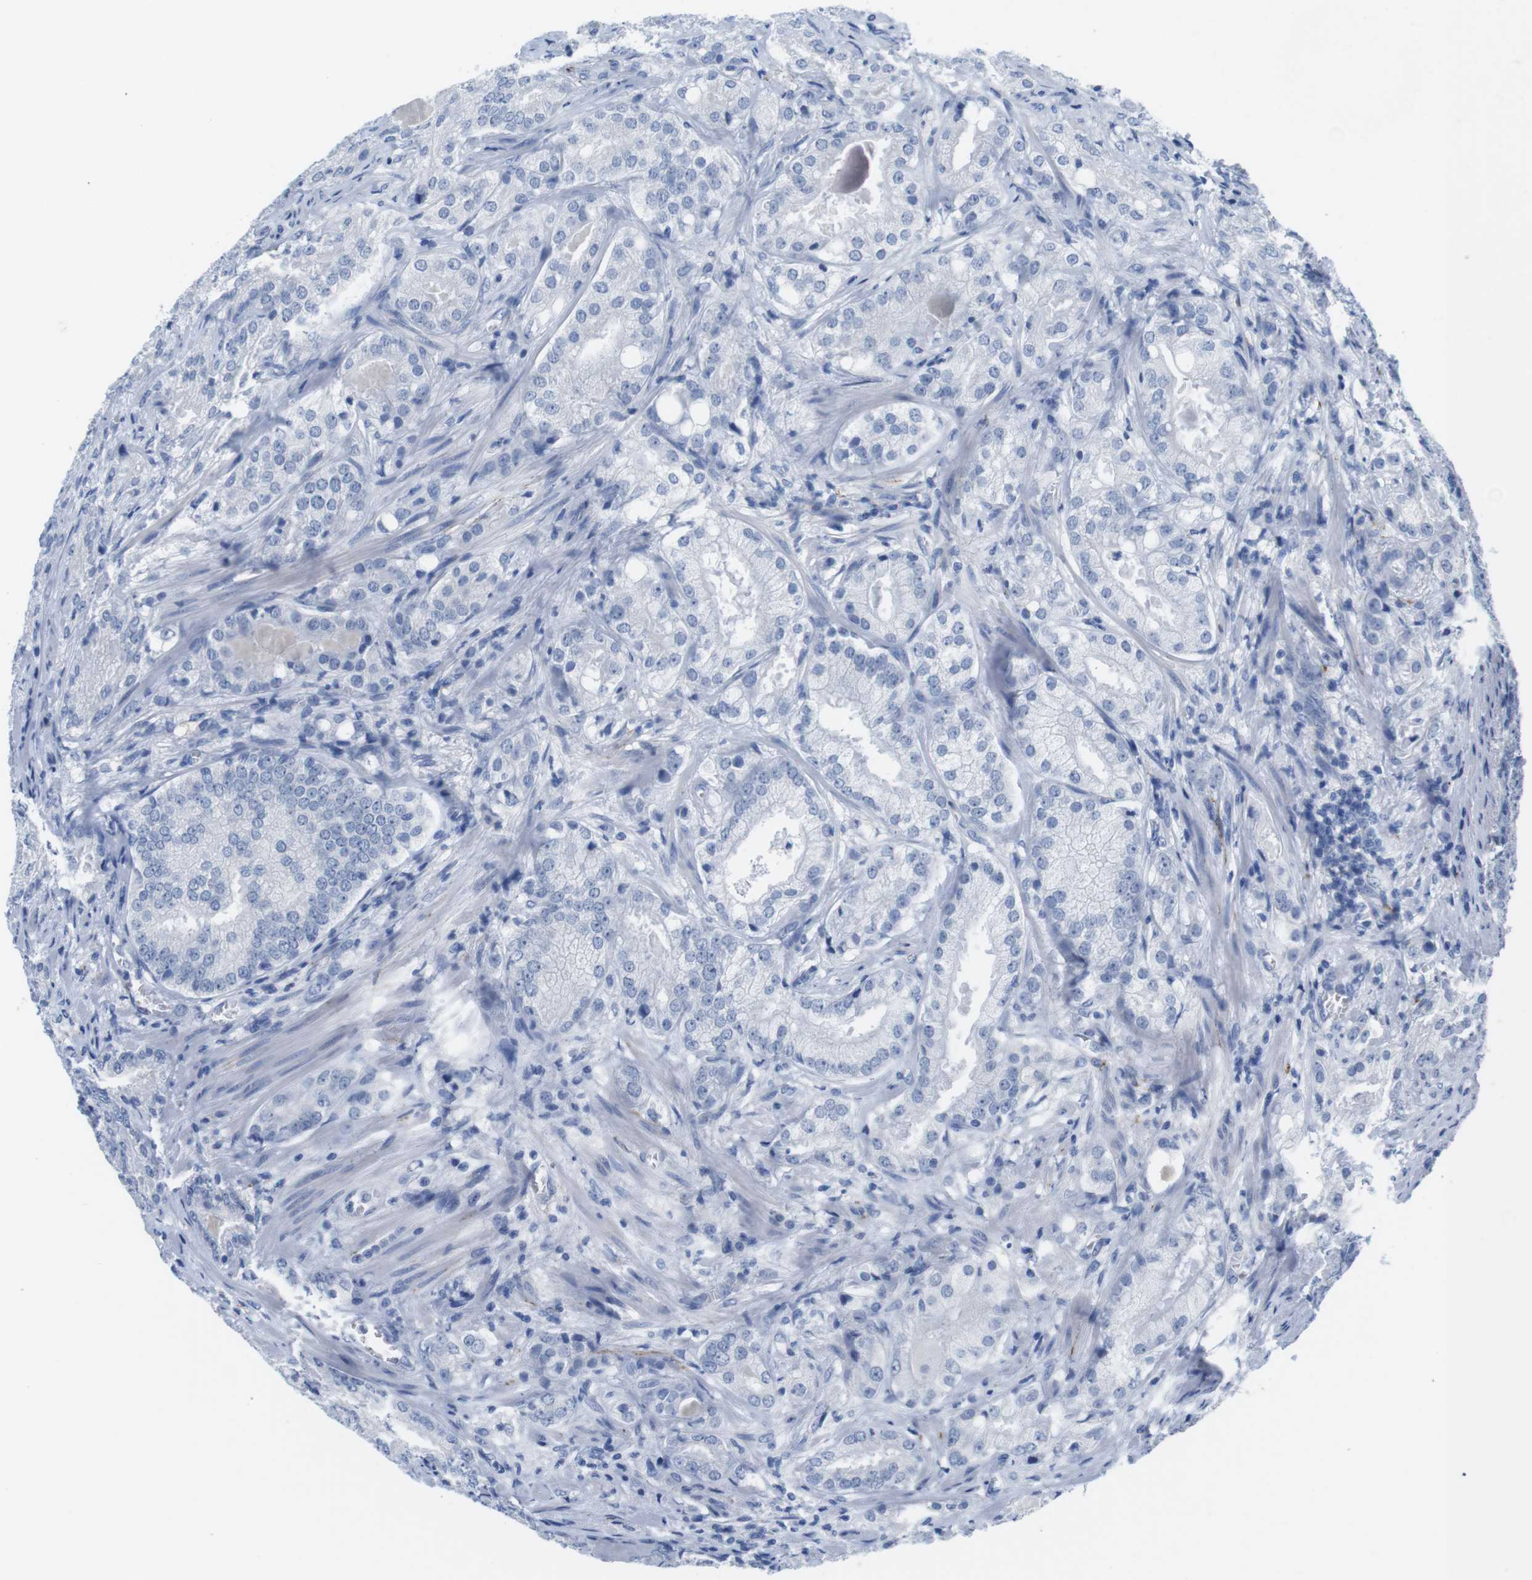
{"staining": {"intensity": "negative", "quantity": "none", "location": "none"}, "tissue": "prostate cancer", "cell_type": "Tumor cells", "image_type": "cancer", "snomed": [{"axis": "morphology", "description": "Adenocarcinoma, High grade"}, {"axis": "topography", "description": "Prostate"}], "caption": "The immunohistochemistry image has no significant staining in tumor cells of prostate adenocarcinoma (high-grade) tissue. (Brightfield microscopy of DAB (3,3'-diaminobenzidine) immunohistochemistry (IHC) at high magnification).", "gene": "MAP6", "patient": {"sex": "male", "age": 64}}